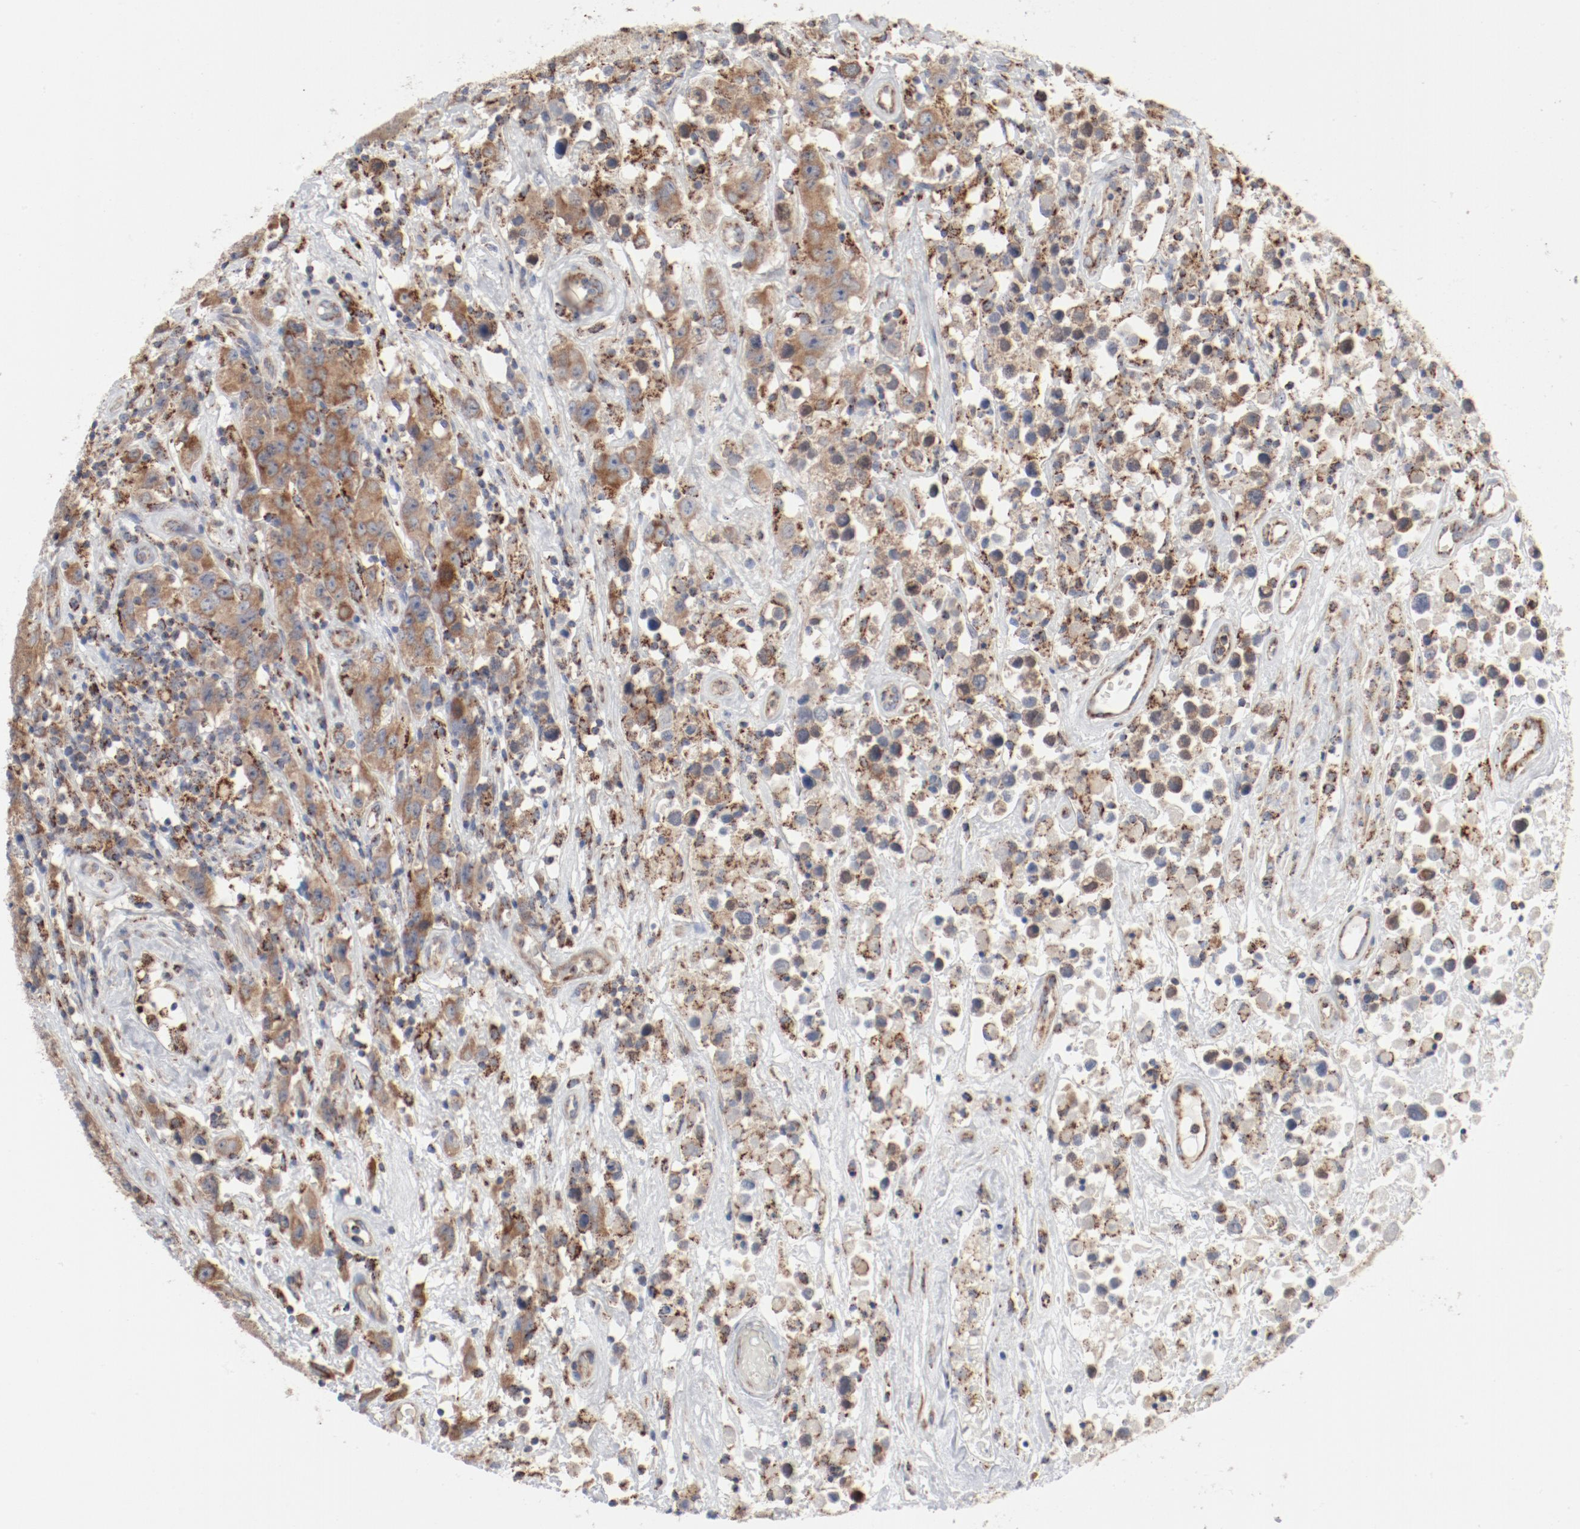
{"staining": {"intensity": "weak", "quantity": ">75%", "location": "cytoplasmic/membranous"}, "tissue": "testis cancer", "cell_type": "Tumor cells", "image_type": "cancer", "snomed": [{"axis": "morphology", "description": "Seminoma, NOS"}, {"axis": "topography", "description": "Testis"}], "caption": "Testis cancer (seminoma) tissue exhibits weak cytoplasmic/membranous staining in approximately >75% of tumor cells (brown staining indicates protein expression, while blue staining denotes nuclei).", "gene": "SETD3", "patient": {"sex": "male", "age": 52}}